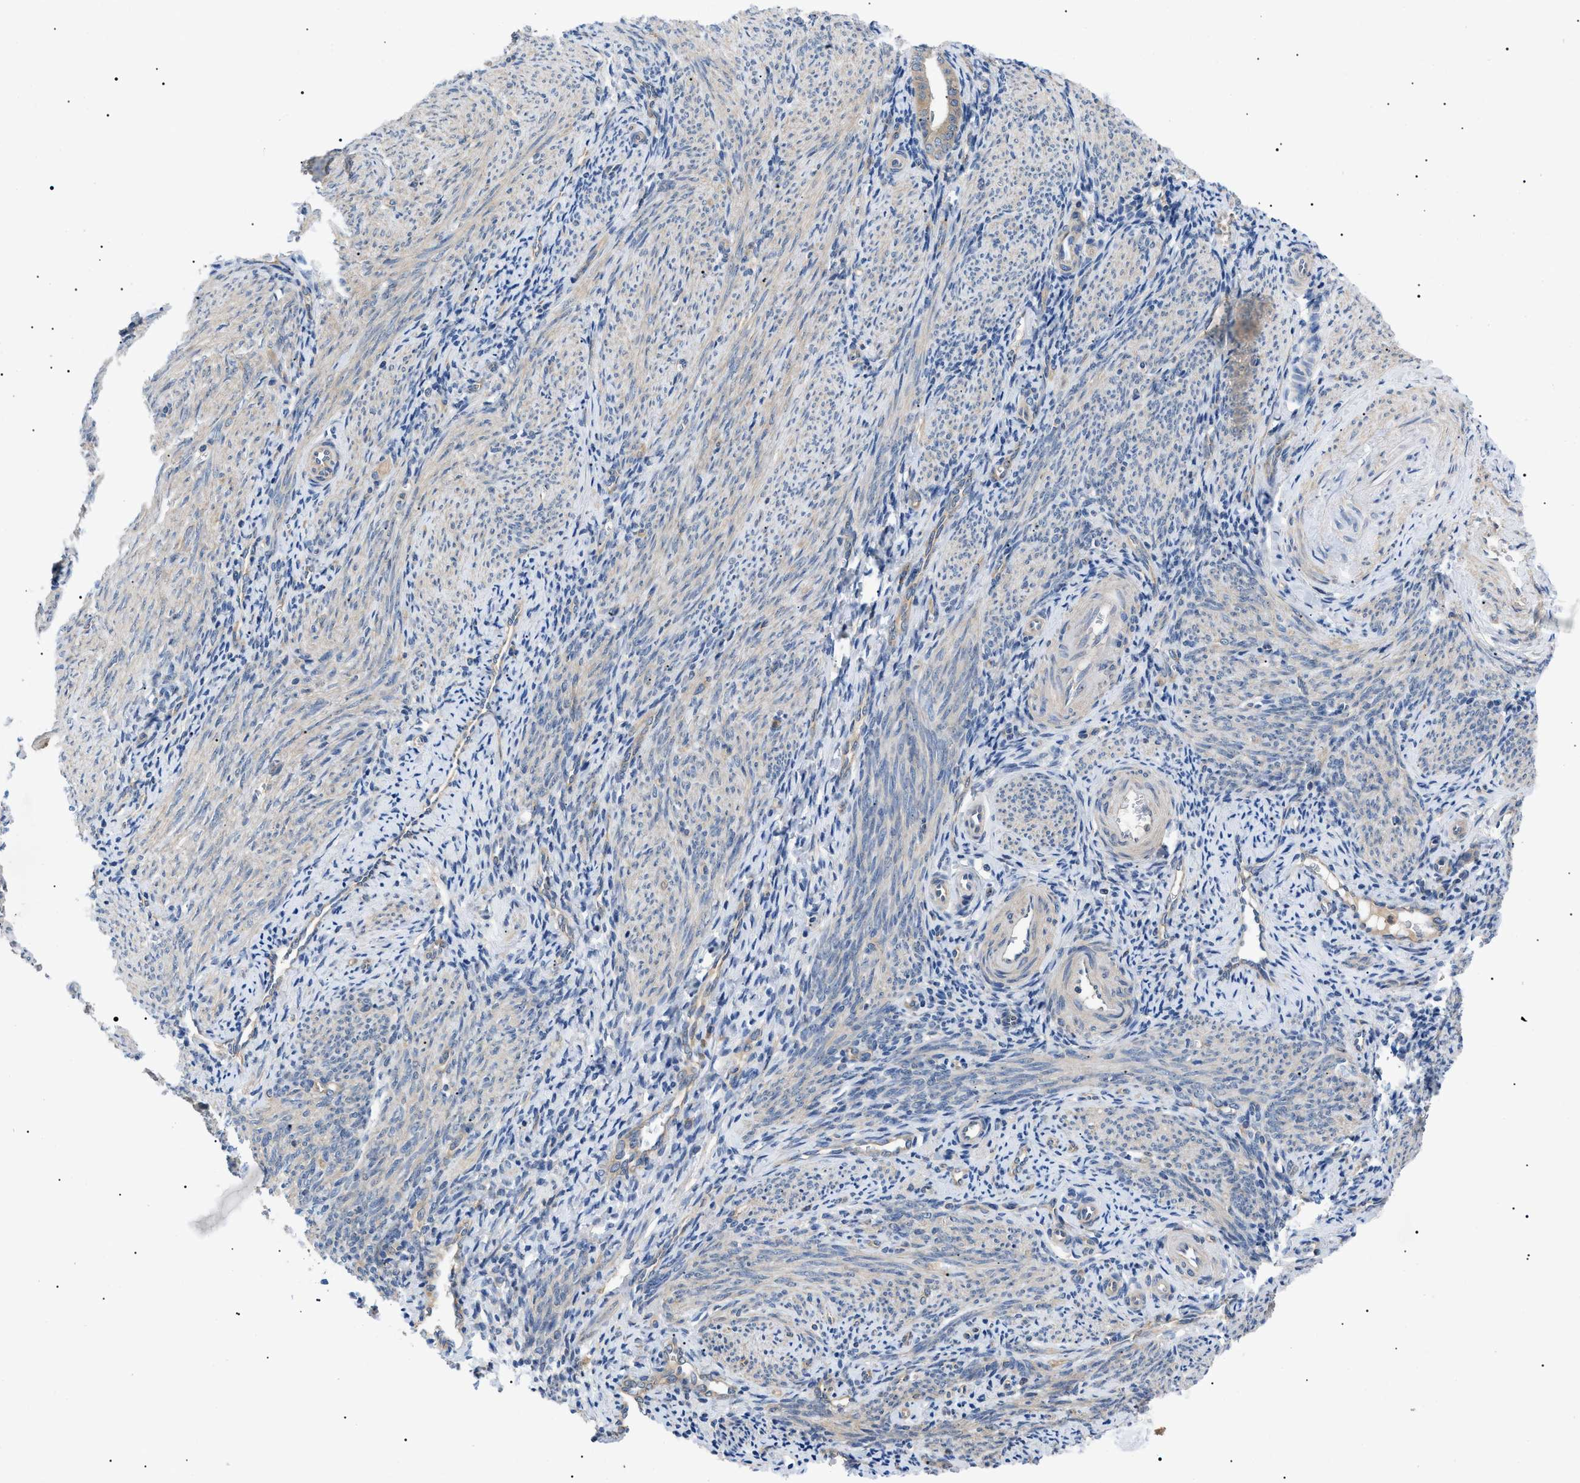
{"staining": {"intensity": "weak", "quantity": "<25%", "location": "cytoplasmic/membranous"}, "tissue": "endometrium", "cell_type": "Cells in endometrial stroma", "image_type": "normal", "snomed": [{"axis": "morphology", "description": "Normal tissue, NOS"}, {"axis": "topography", "description": "Endometrium"}], "caption": "A high-resolution image shows immunohistochemistry (IHC) staining of unremarkable endometrium, which displays no significant positivity in cells in endometrial stroma. Brightfield microscopy of IHC stained with DAB (3,3'-diaminobenzidine) (brown) and hematoxylin (blue), captured at high magnification.", "gene": "RIPK1", "patient": {"sex": "female", "age": 50}}